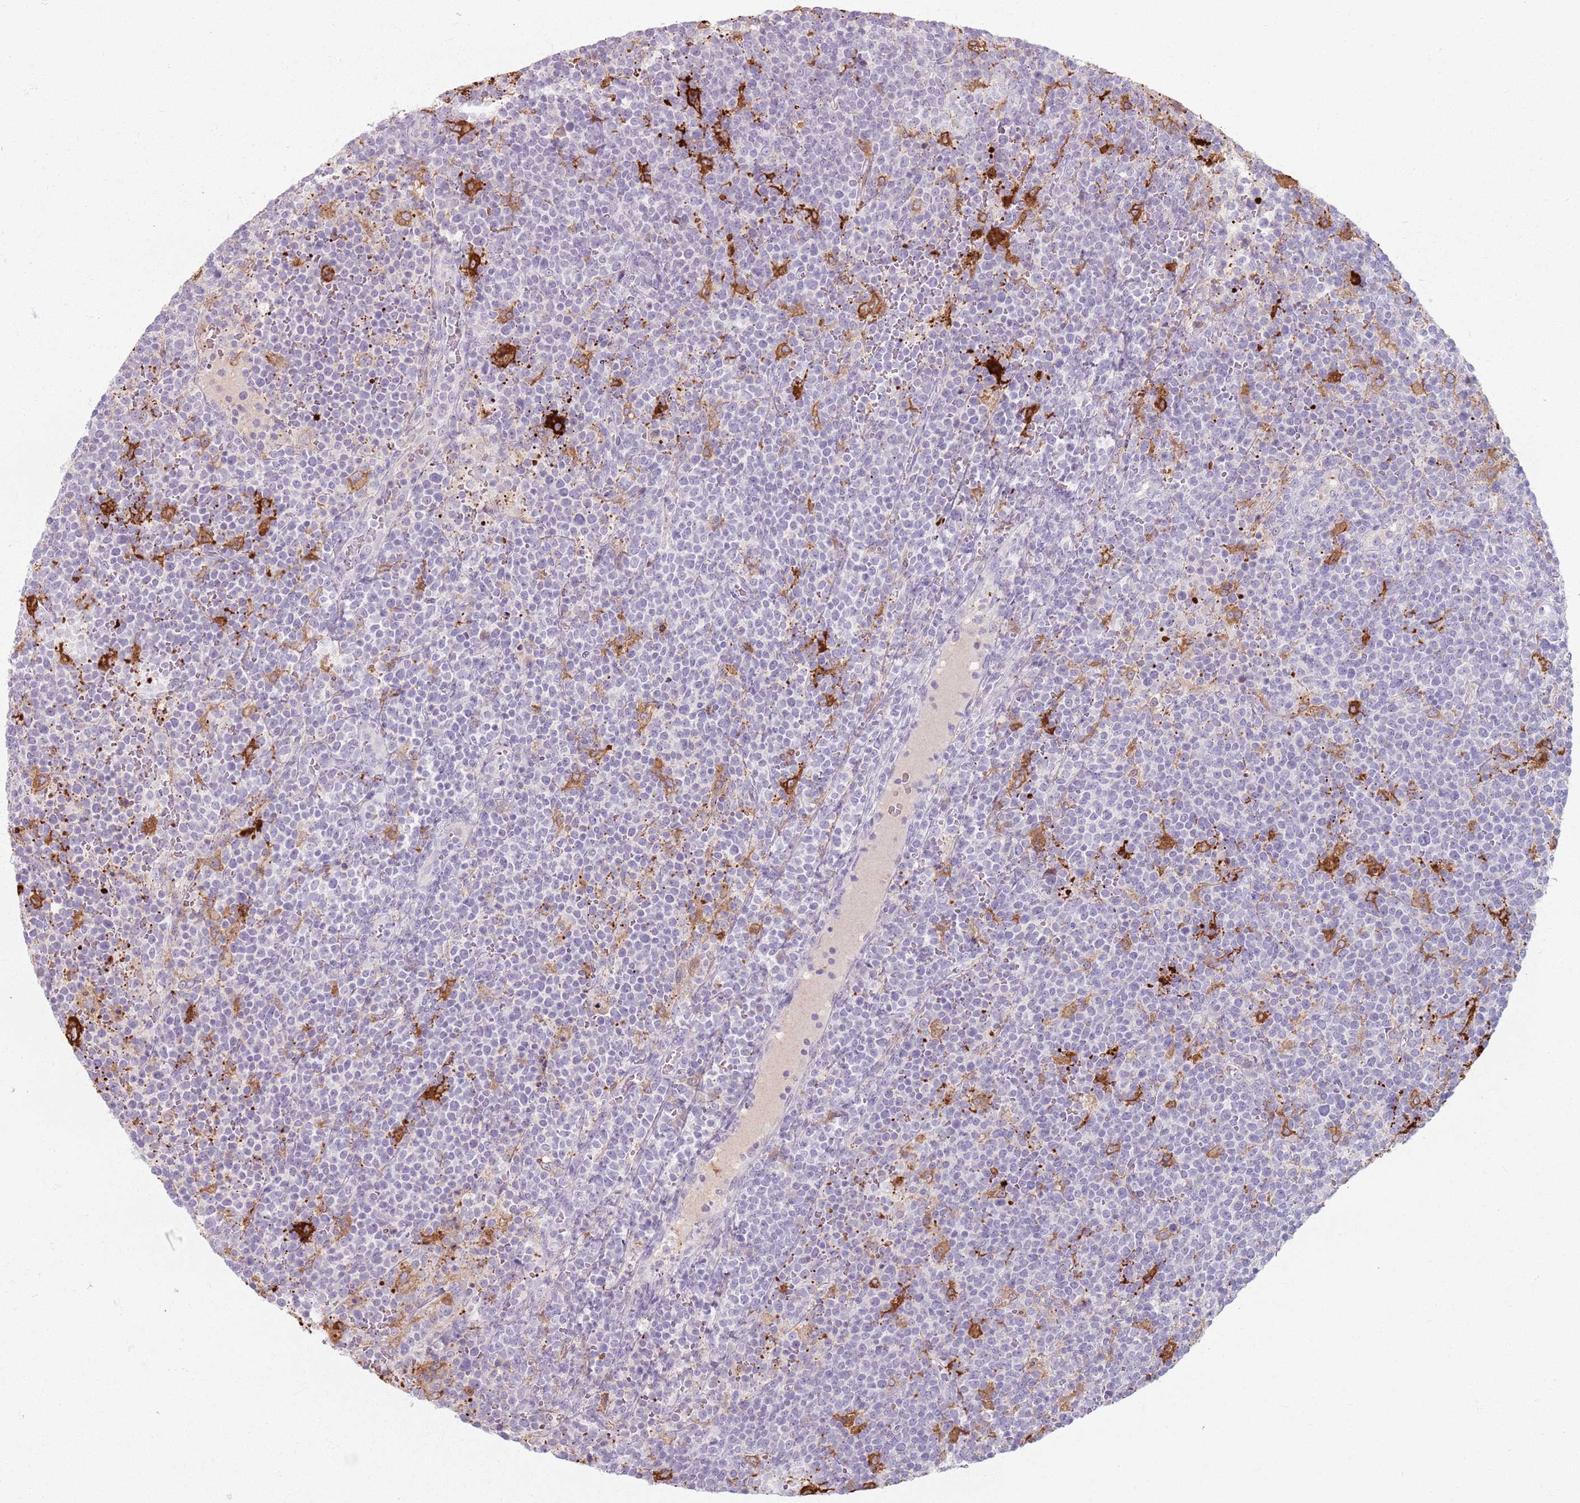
{"staining": {"intensity": "negative", "quantity": "none", "location": "none"}, "tissue": "lymphoma", "cell_type": "Tumor cells", "image_type": "cancer", "snomed": [{"axis": "morphology", "description": "Malignant lymphoma, non-Hodgkin's type, High grade"}, {"axis": "topography", "description": "Lymph node"}], "caption": "IHC photomicrograph of neoplastic tissue: human malignant lymphoma, non-Hodgkin's type (high-grade) stained with DAB (3,3'-diaminobenzidine) demonstrates no significant protein expression in tumor cells.", "gene": "GDPGP1", "patient": {"sex": "male", "age": 61}}